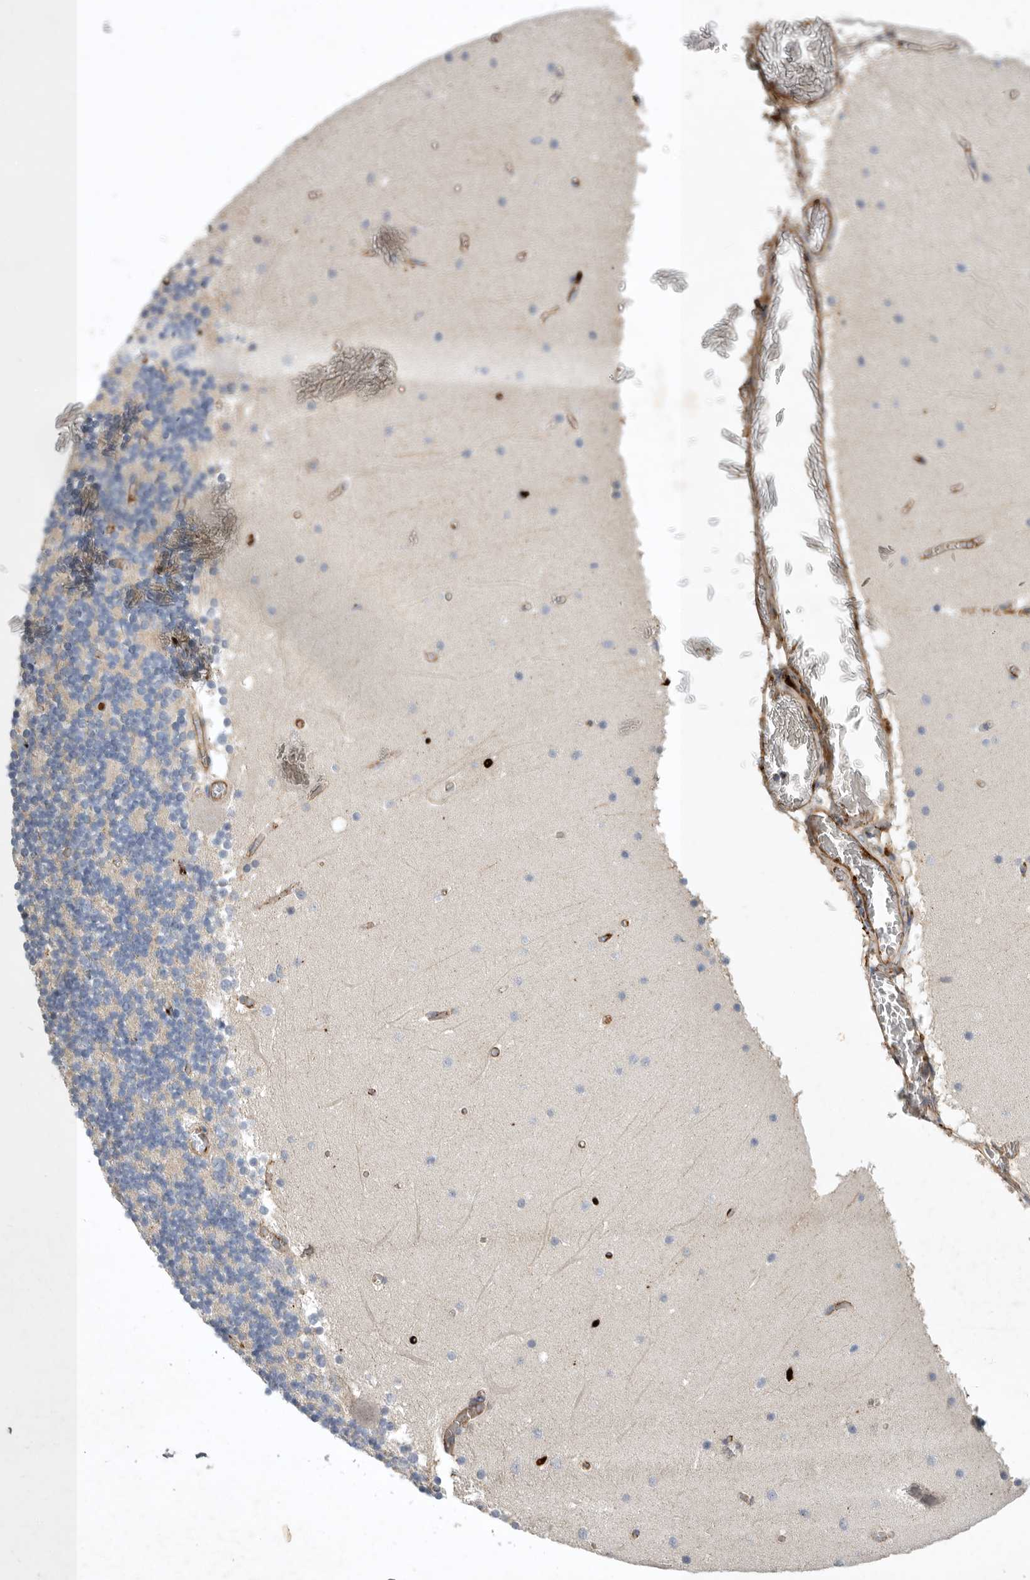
{"staining": {"intensity": "weak", "quantity": "<25%", "location": "cytoplasmic/membranous"}, "tissue": "cerebellum", "cell_type": "Cells in granular layer", "image_type": "normal", "snomed": [{"axis": "morphology", "description": "Normal tissue, NOS"}, {"axis": "topography", "description": "Cerebellum"}], "caption": "High magnification brightfield microscopy of unremarkable cerebellum stained with DAB (3,3'-diaminobenzidine) (brown) and counterstained with hematoxylin (blue): cells in granular layer show no significant positivity.", "gene": "MLPH", "patient": {"sex": "female", "age": 28}}